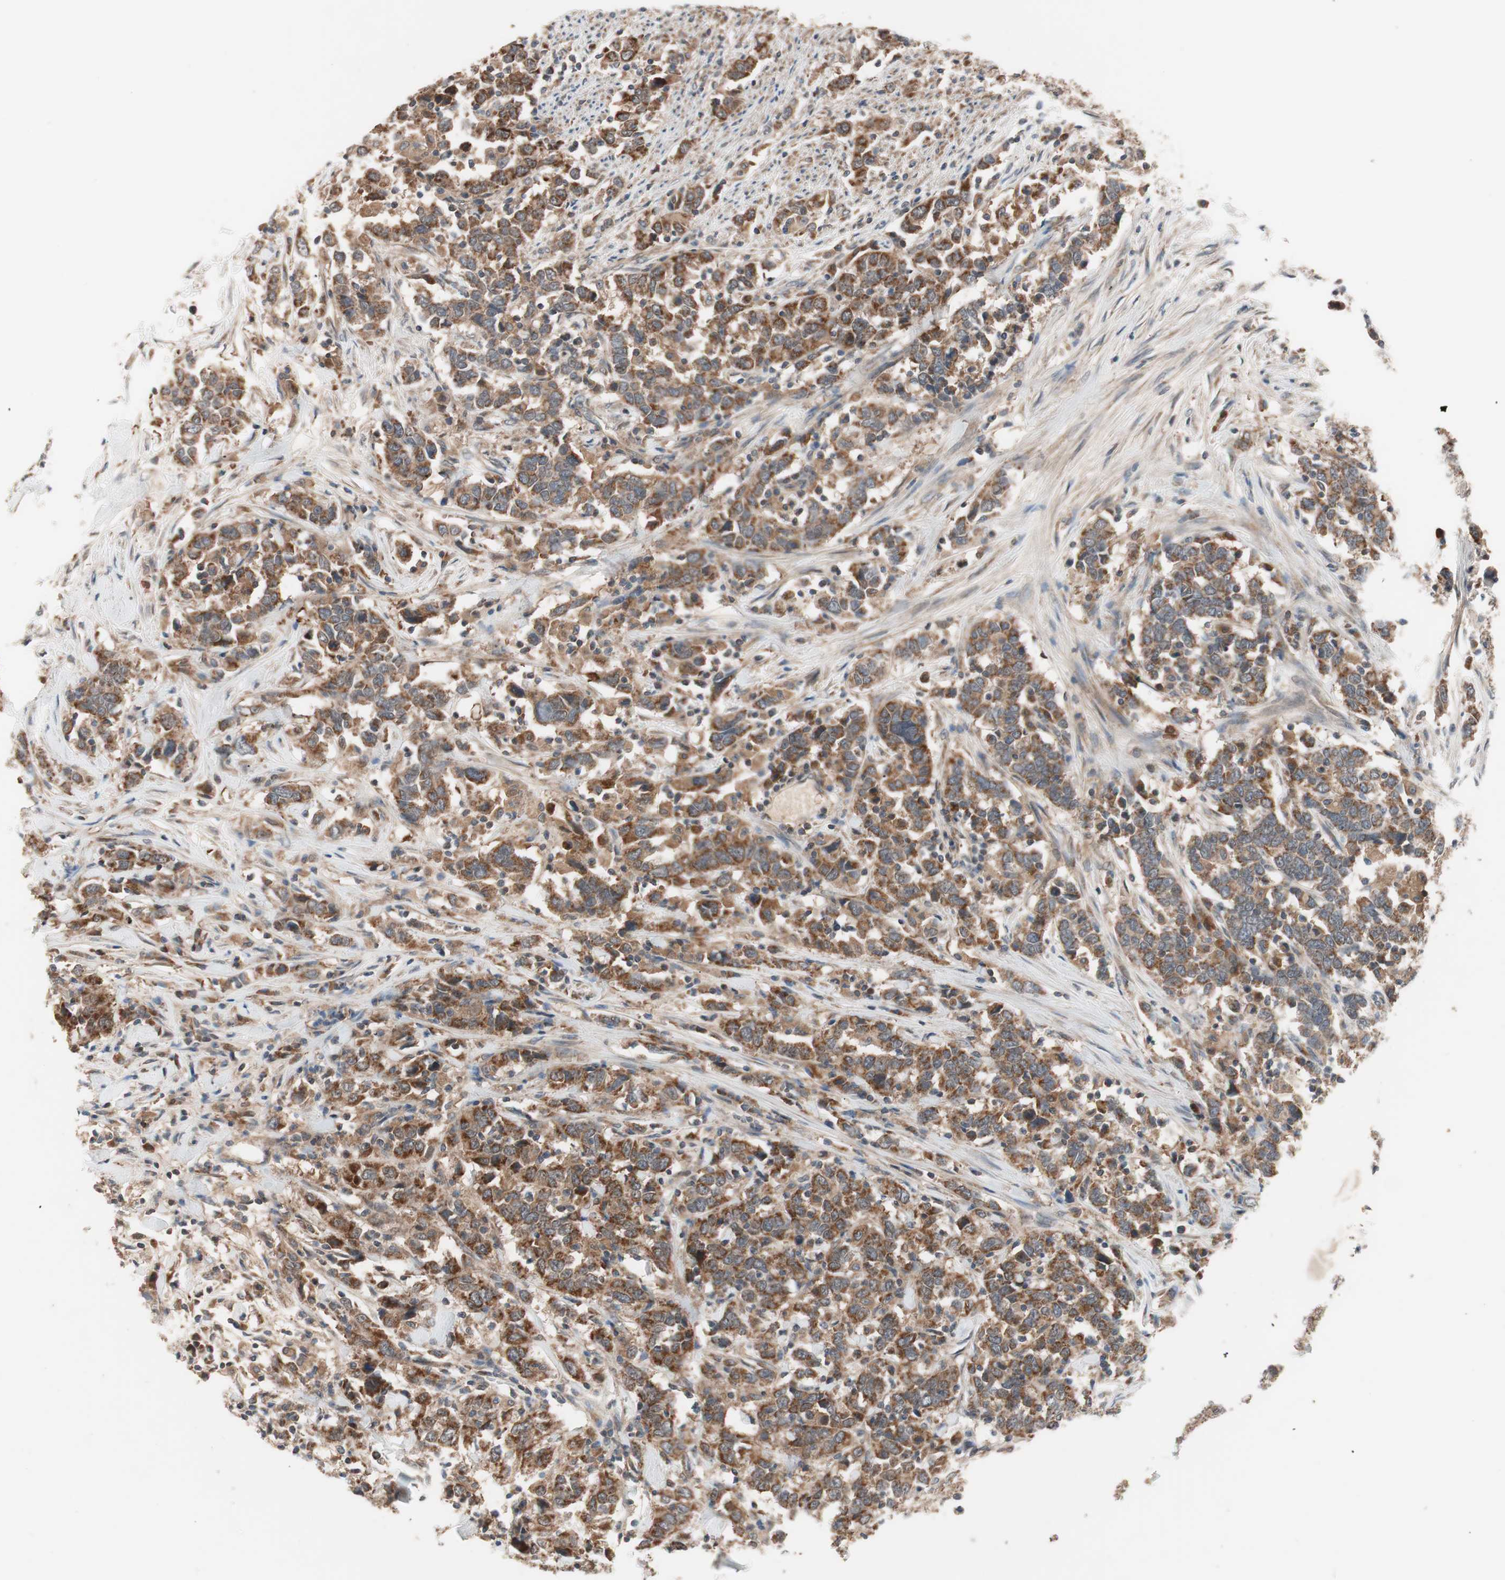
{"staining": {"intensity": "strong", "quantity": ">75%", "location": "cytoplasmic/membranous"}, "tissue": "urothelial cancer", "cell_type": "Tumor cells", "image_type": "cancer", "snomed": [{"axis": "morphology", "description": "Urothelial carcinoma, High grade"}, {"axis": "topography", "description": "Urinary bladder"}], "caption": "Immunohistochemical staining of urothelial cancer displays strong cytoplasmic/membranous protein positivity in approximately >75% of tumor cells.", "gene": "HMBS", "patient": {"sex": "male", "age": 61}}